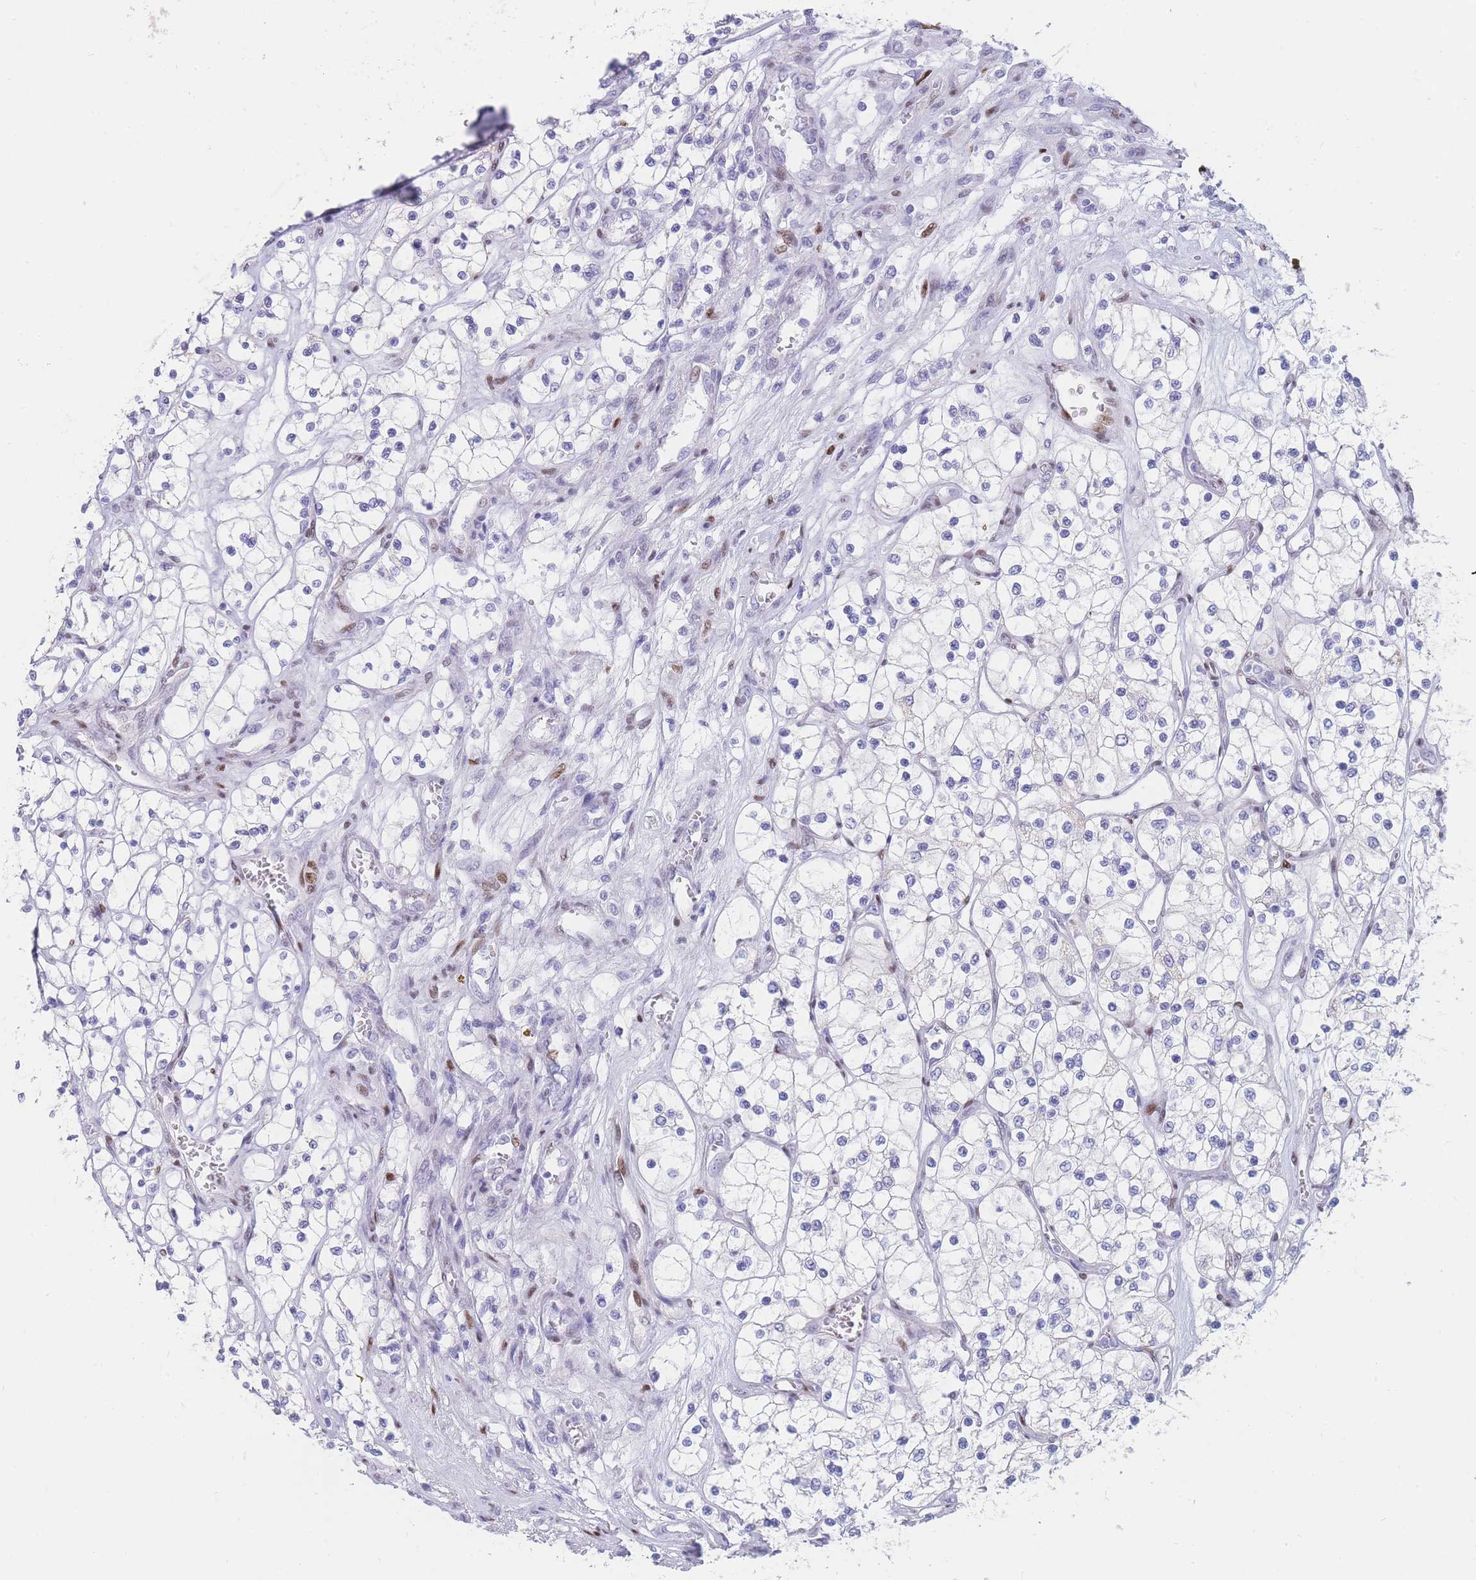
{"staining": {"intensity": "negative", "quantity": "none", "location": "none"}, "tissue": "renal cancer", "cell_type": "Tumor cells", "image_type": "cancer", "snomed": [{"axis": "morphology", "description": "Adenocarcinoma, NOS"}, {"axis": "topography", "description": "Kidney"}], "caption": "Tumor cells are negative for brown protein staining in adenocarcinoma (renal).", "gene": "PSMB5", "patient": {"sex": "female", "age": 69}}